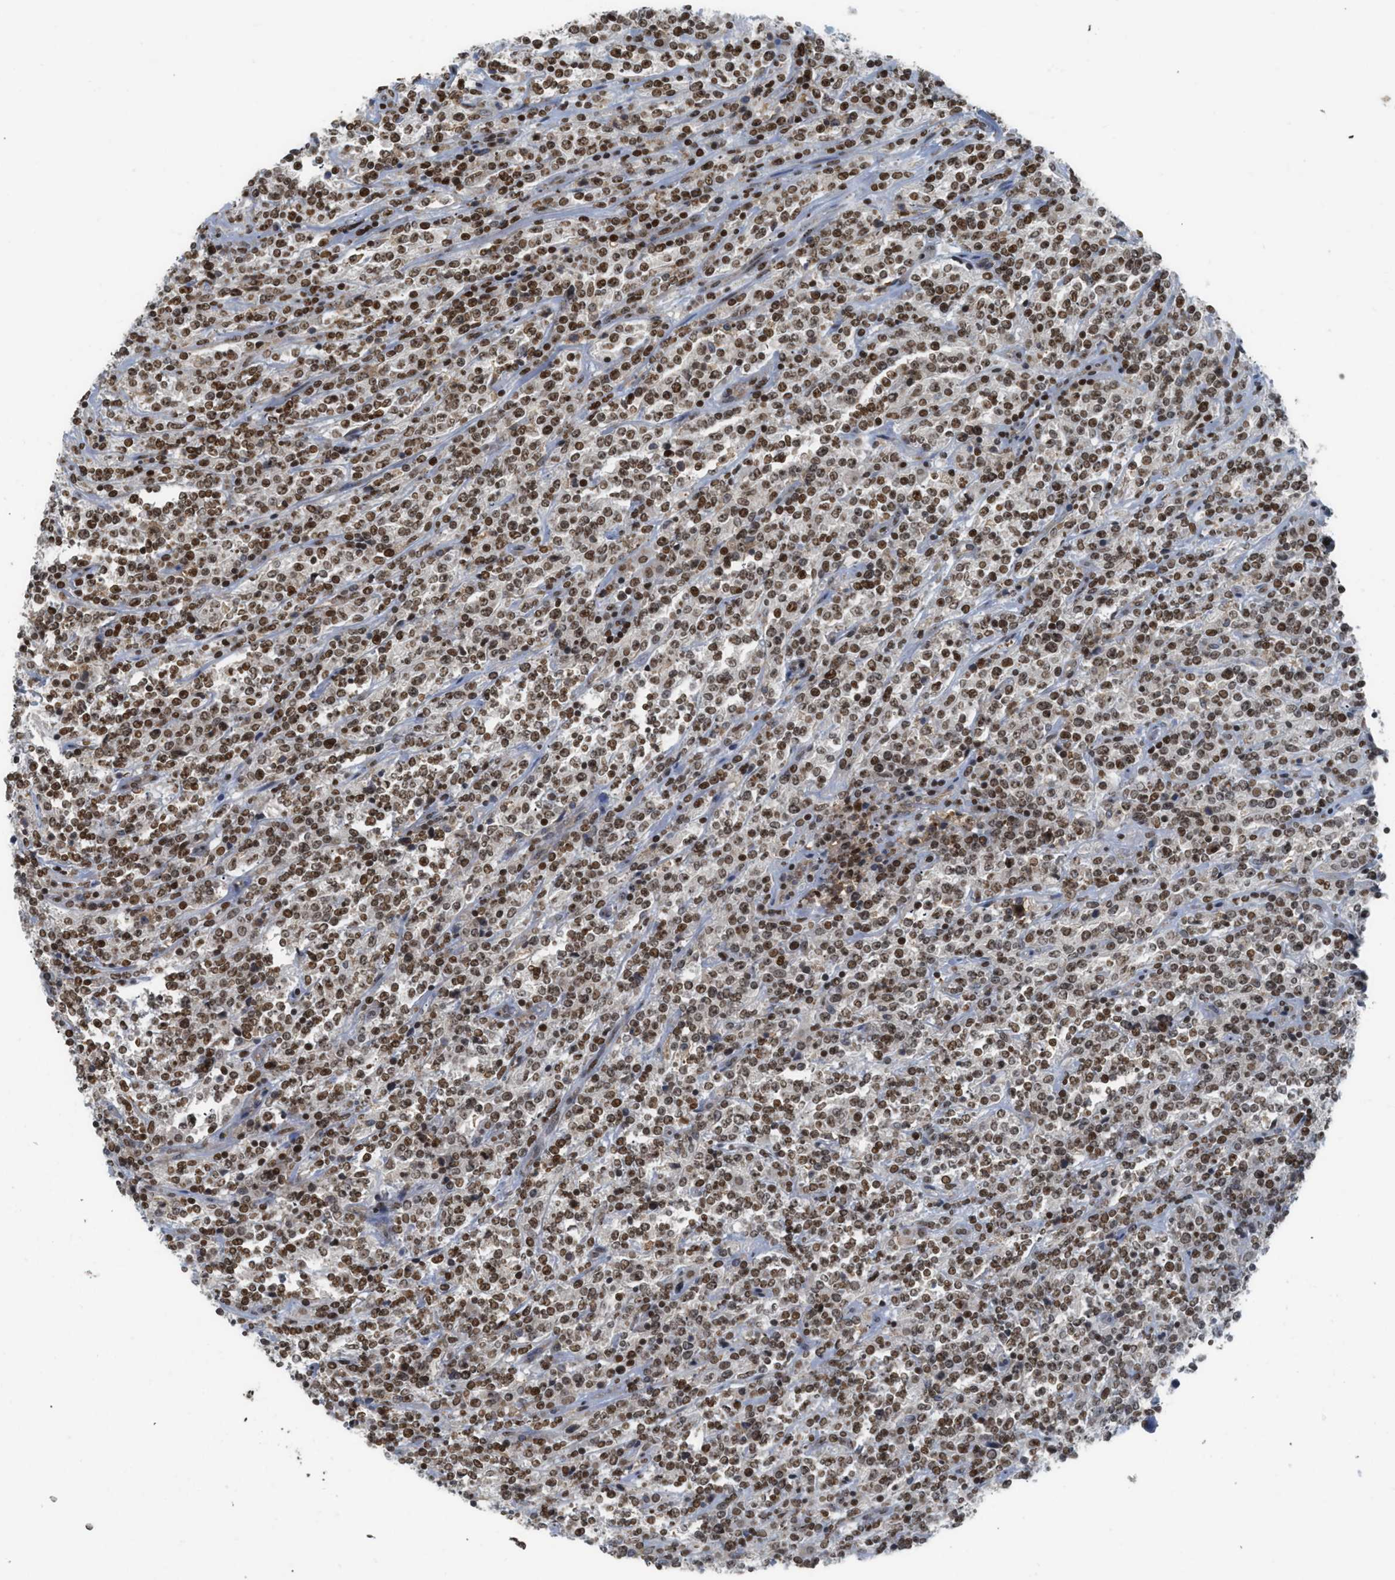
{"staining": {"intensity": "strong", "quantity": ">75%", "location": "nuclear"}, "tissue": "lymphoma", "cell_type": "Tumor cells", "image_type": "cancer", "snomed": [{"axis": "morphology", "description": "Malignant lymphoma, non-Hodgkin's type, High grade"}, {"axis": "topography", "description": "Soft tissue"}], "caption": "Lymphoma stained with DAB (3,3'-diaminobenzidine) IHC displays high levels of strong nuclear positivity in approximately >75% of tumor cells.", "gene": "RAD51B", "patient": {"sex": "male", "age": 18}}